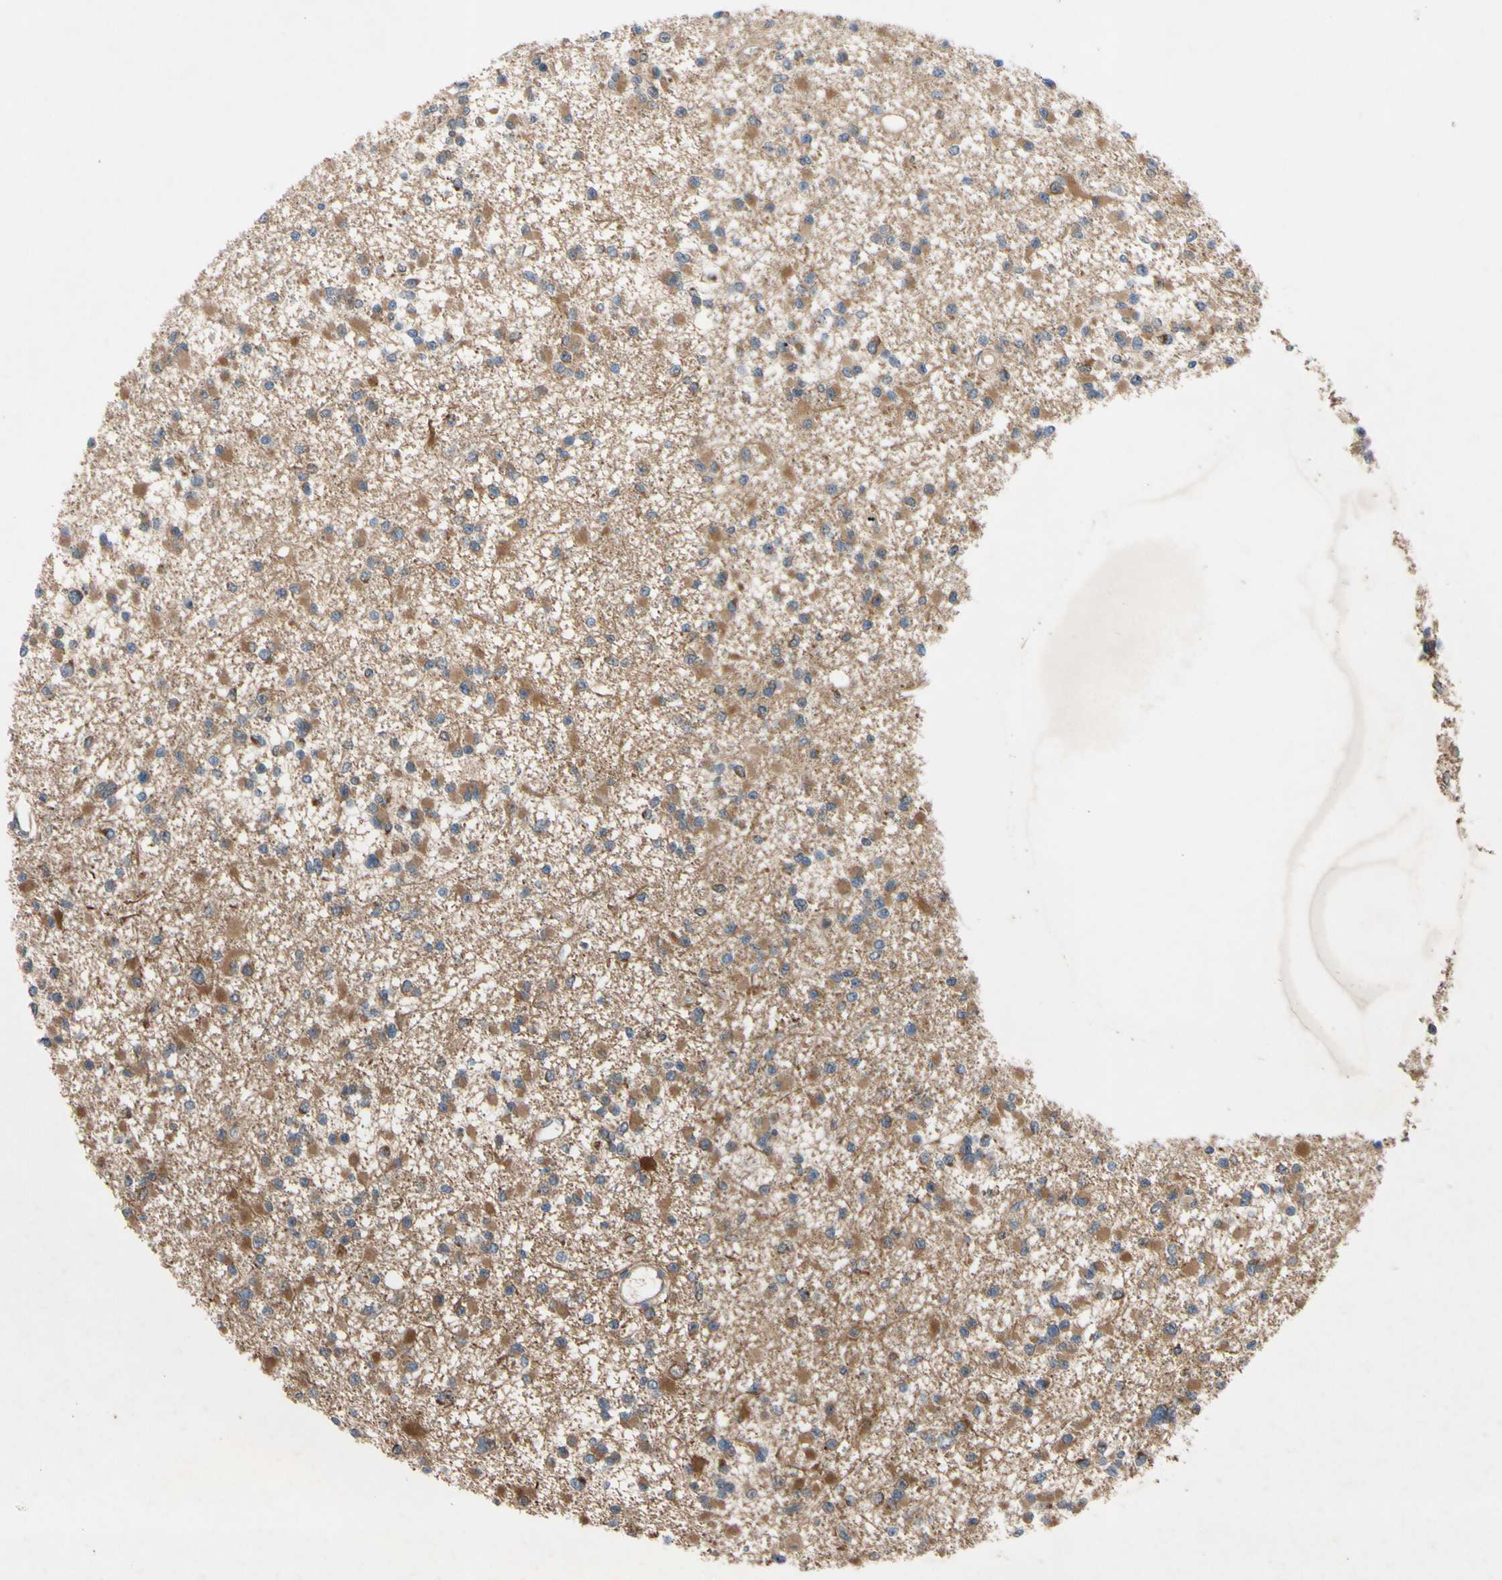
{"staining": {"intensity": "moderate", "quantity": ">75%", "location": "cytoplasmic/membranous"}, "tissue": "glioma", "cell_type": "Tumor cells", "image_type": "cancer", "snomed": [{"axis": "morphology", "description": "Glioma, malignant, Low grade"}, {"axis": "topography", "description": "Brain"}], "caption": "Immunohistochemical staining of malignant glioma (low-grade) shows medium levels of moderate cytoplasmic/membranous expression in approximately >75% of tumor cells. (Brightfield microscopy of DAB IHC at high magnification).", "gene": "SVIL", "patient": {"sex": "female", "age": 22}}